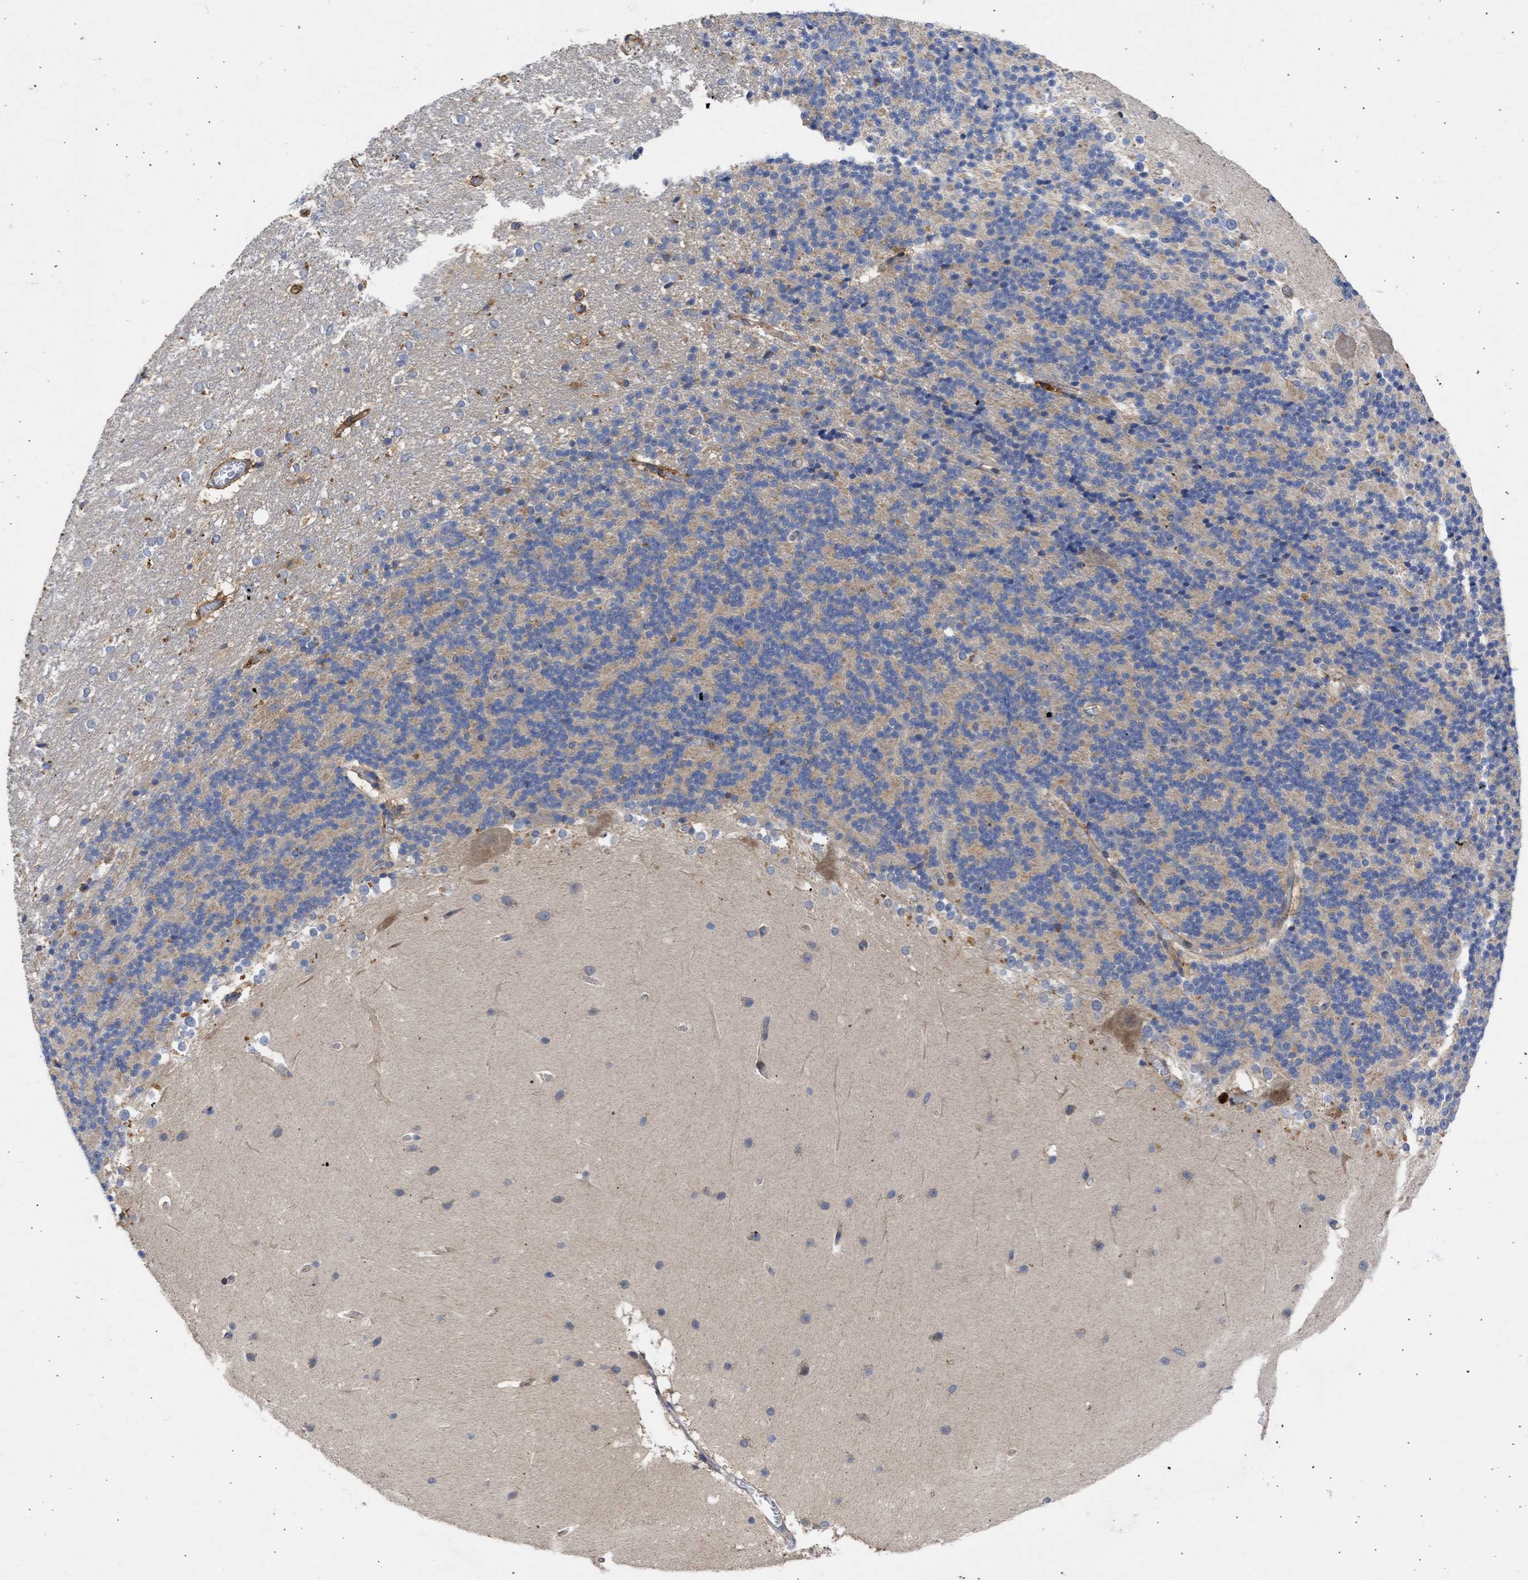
{"staining": {"intensity": "negative", "quantity": "none", "location": "none"}, "tissue": "cerebellum", "cell_type": "Cells in granular layer", "image_type": "normal", "snomed": [{"axis": "morphology", "description": "Normal tissue, NOS"}, {"axis": "topography", "description": "Cerebellum"}], "caption": "Normal cerebellum was stained to show a protein in brown. There is no significant expression in cells in granular layer. (Brightfield microscopy of DAB (3,3'-diaminobenzidine) IHC at high magnification).", "gene": "ARHGEF4", "patient": {"sex": "female", "age": 19}}